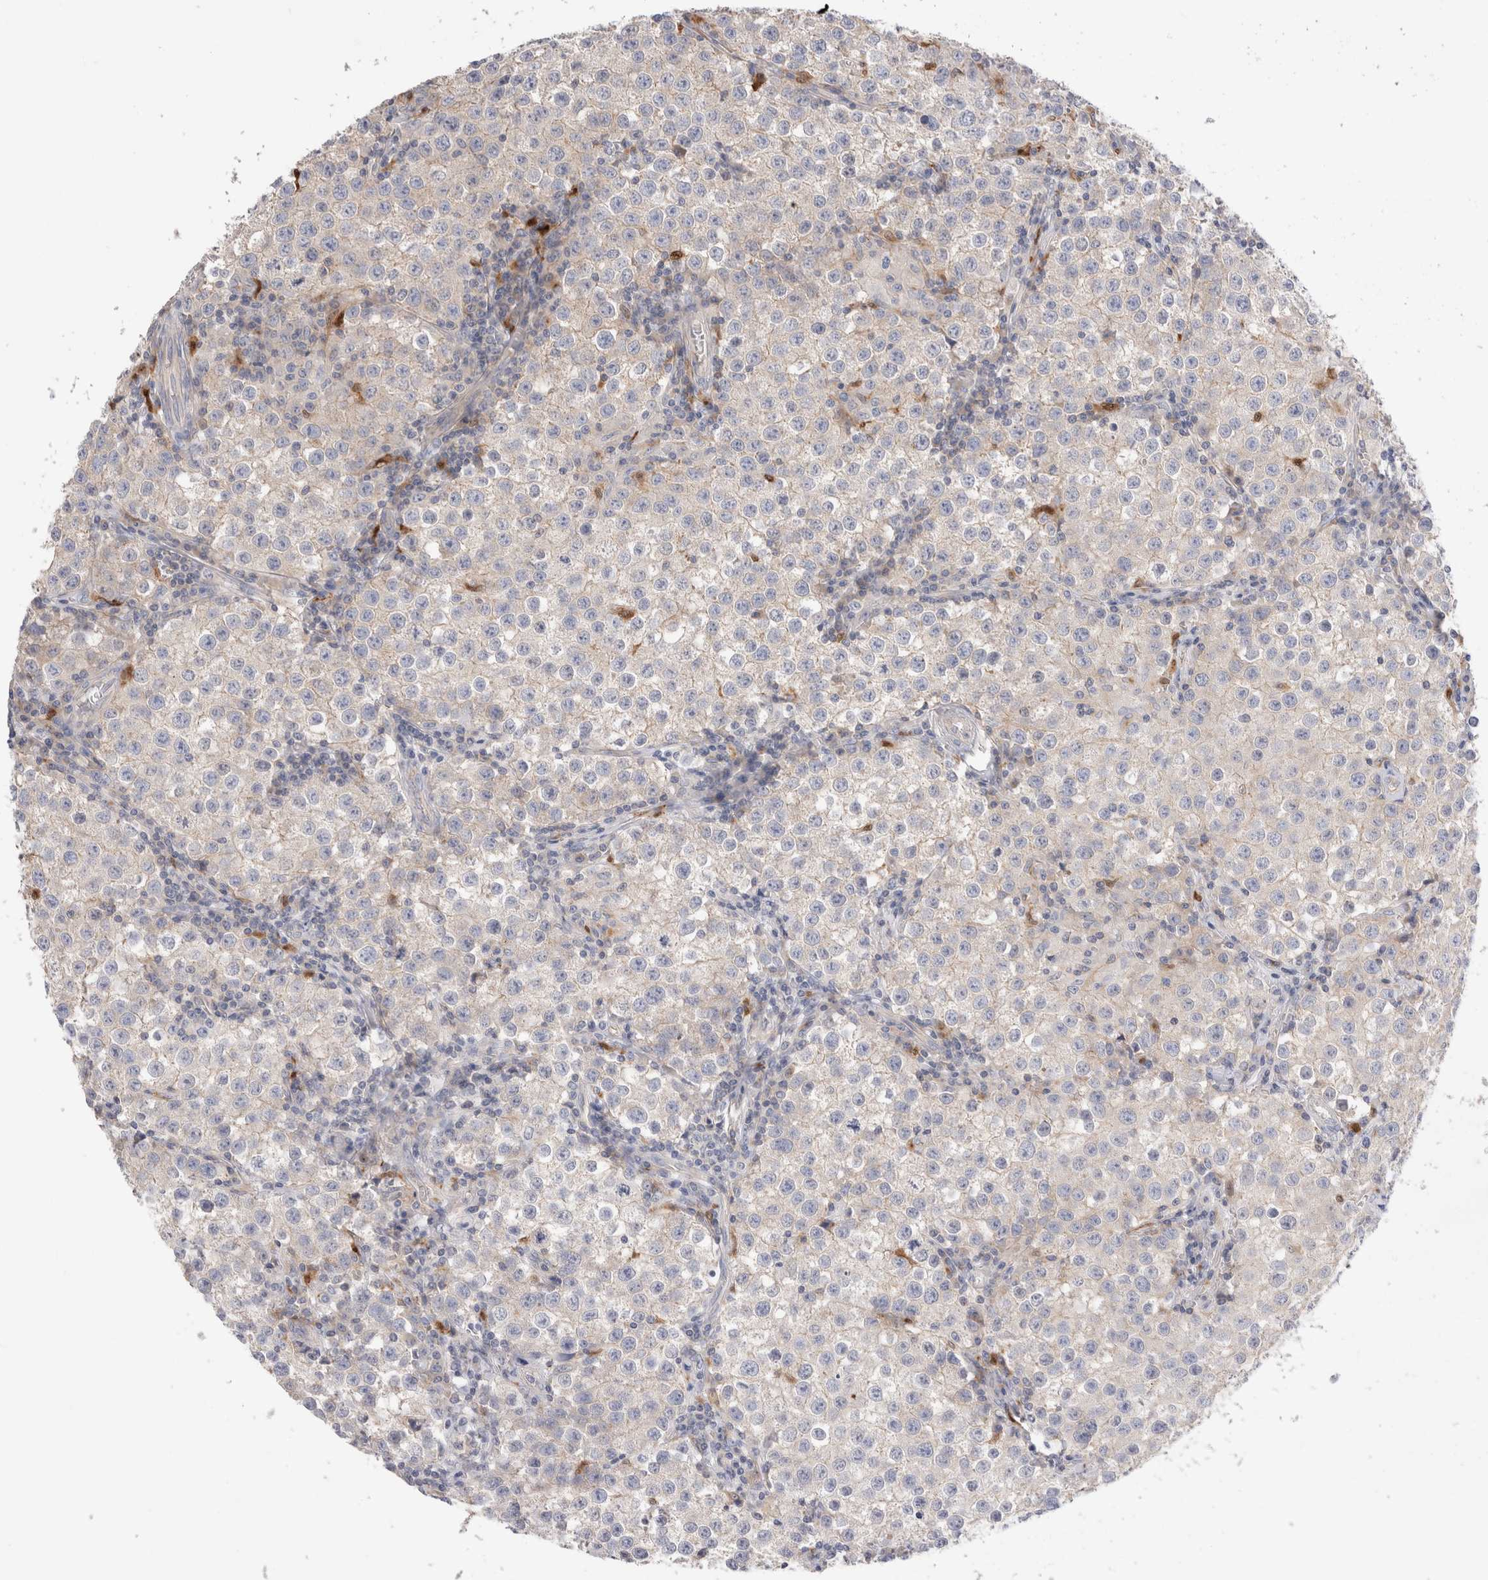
{"staining": {"intensity": "weak", "quantity": "25%-75%", "location": "cytoplasmic/membranous"}, "tissue": "testis cancer", "cell_type": "Tumor cells", "image_type": "cancer", "snomed": [{"axis": "morphology", "description": "Seminoma, NOS"}, {"axis": "morphology", "description": "Carcinoma, Embryonal, NOS"}, {"axis": "topography", "description": "Testis"}], "caption": "This image shows testis seminoma stained with immunohistochemistry to label a protein in brown. The cytoplasmic/membranous of tumor cells show weak positivity for the protein. Nuclei are counter-stained blue.", "gene": "NXT2", "patient": {"sex": "male", "age": 43}}